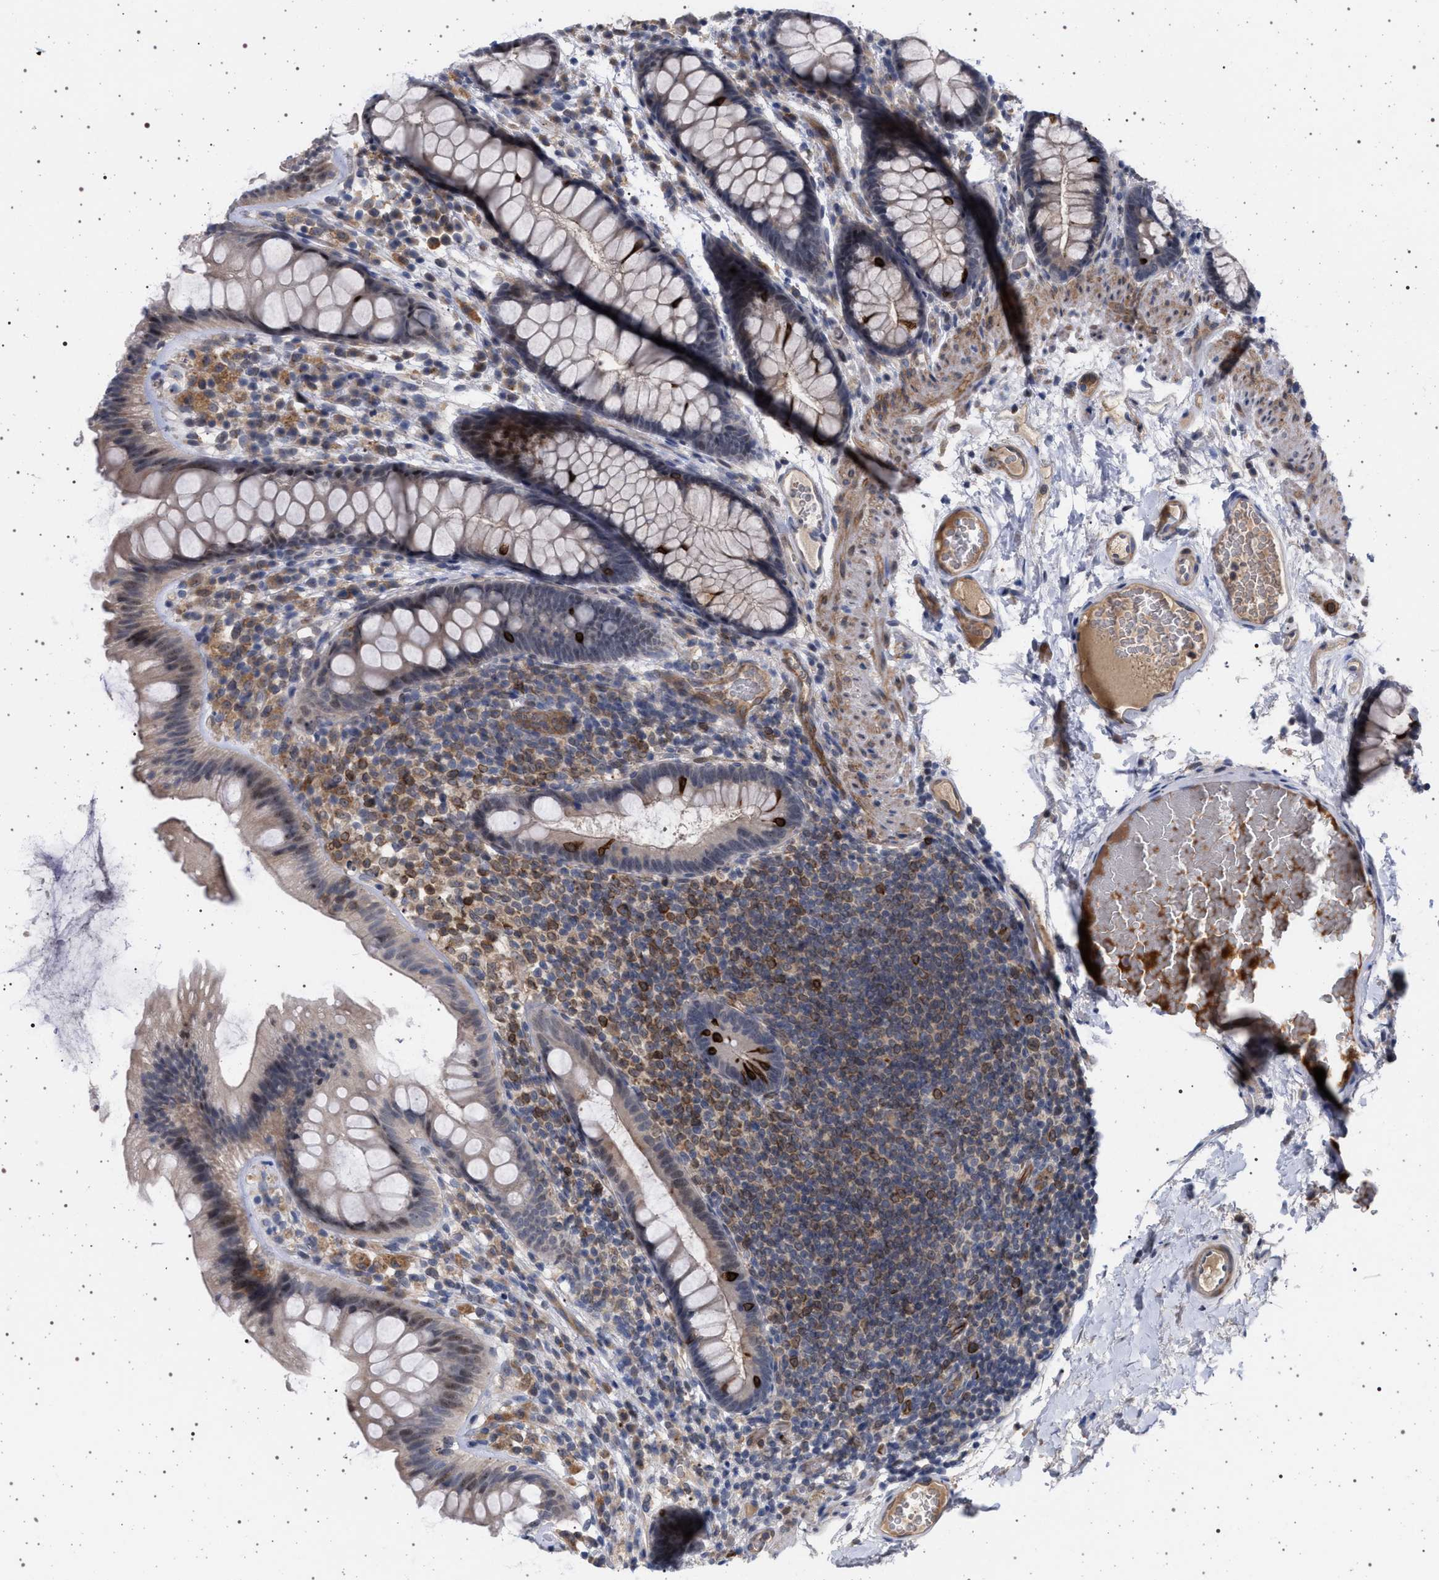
{"staining": {"intensity": "weak", "quantity": ">75%", "location": "cytoplasmic/membranous,nuclear"}, "tissue": "colon", "cell_type": "Endothelial cells", "image_type": "normal", "snomed": [{"axis": "morphology", "description": "Normal tissue, NOS"}, {"axis": "topography", "description": "Colon"}], "caption": "The micrograph demonstrates staining of normal colon, revealing weak cytoplasmic/membranous,nuclear protein expression (brown color) within endothelial cells. Immunohistochemistry stains the protein in brown and the nuclei are stained blue.", "gene": "RBM48", "patient": {"sex": "female", "age": 56}}